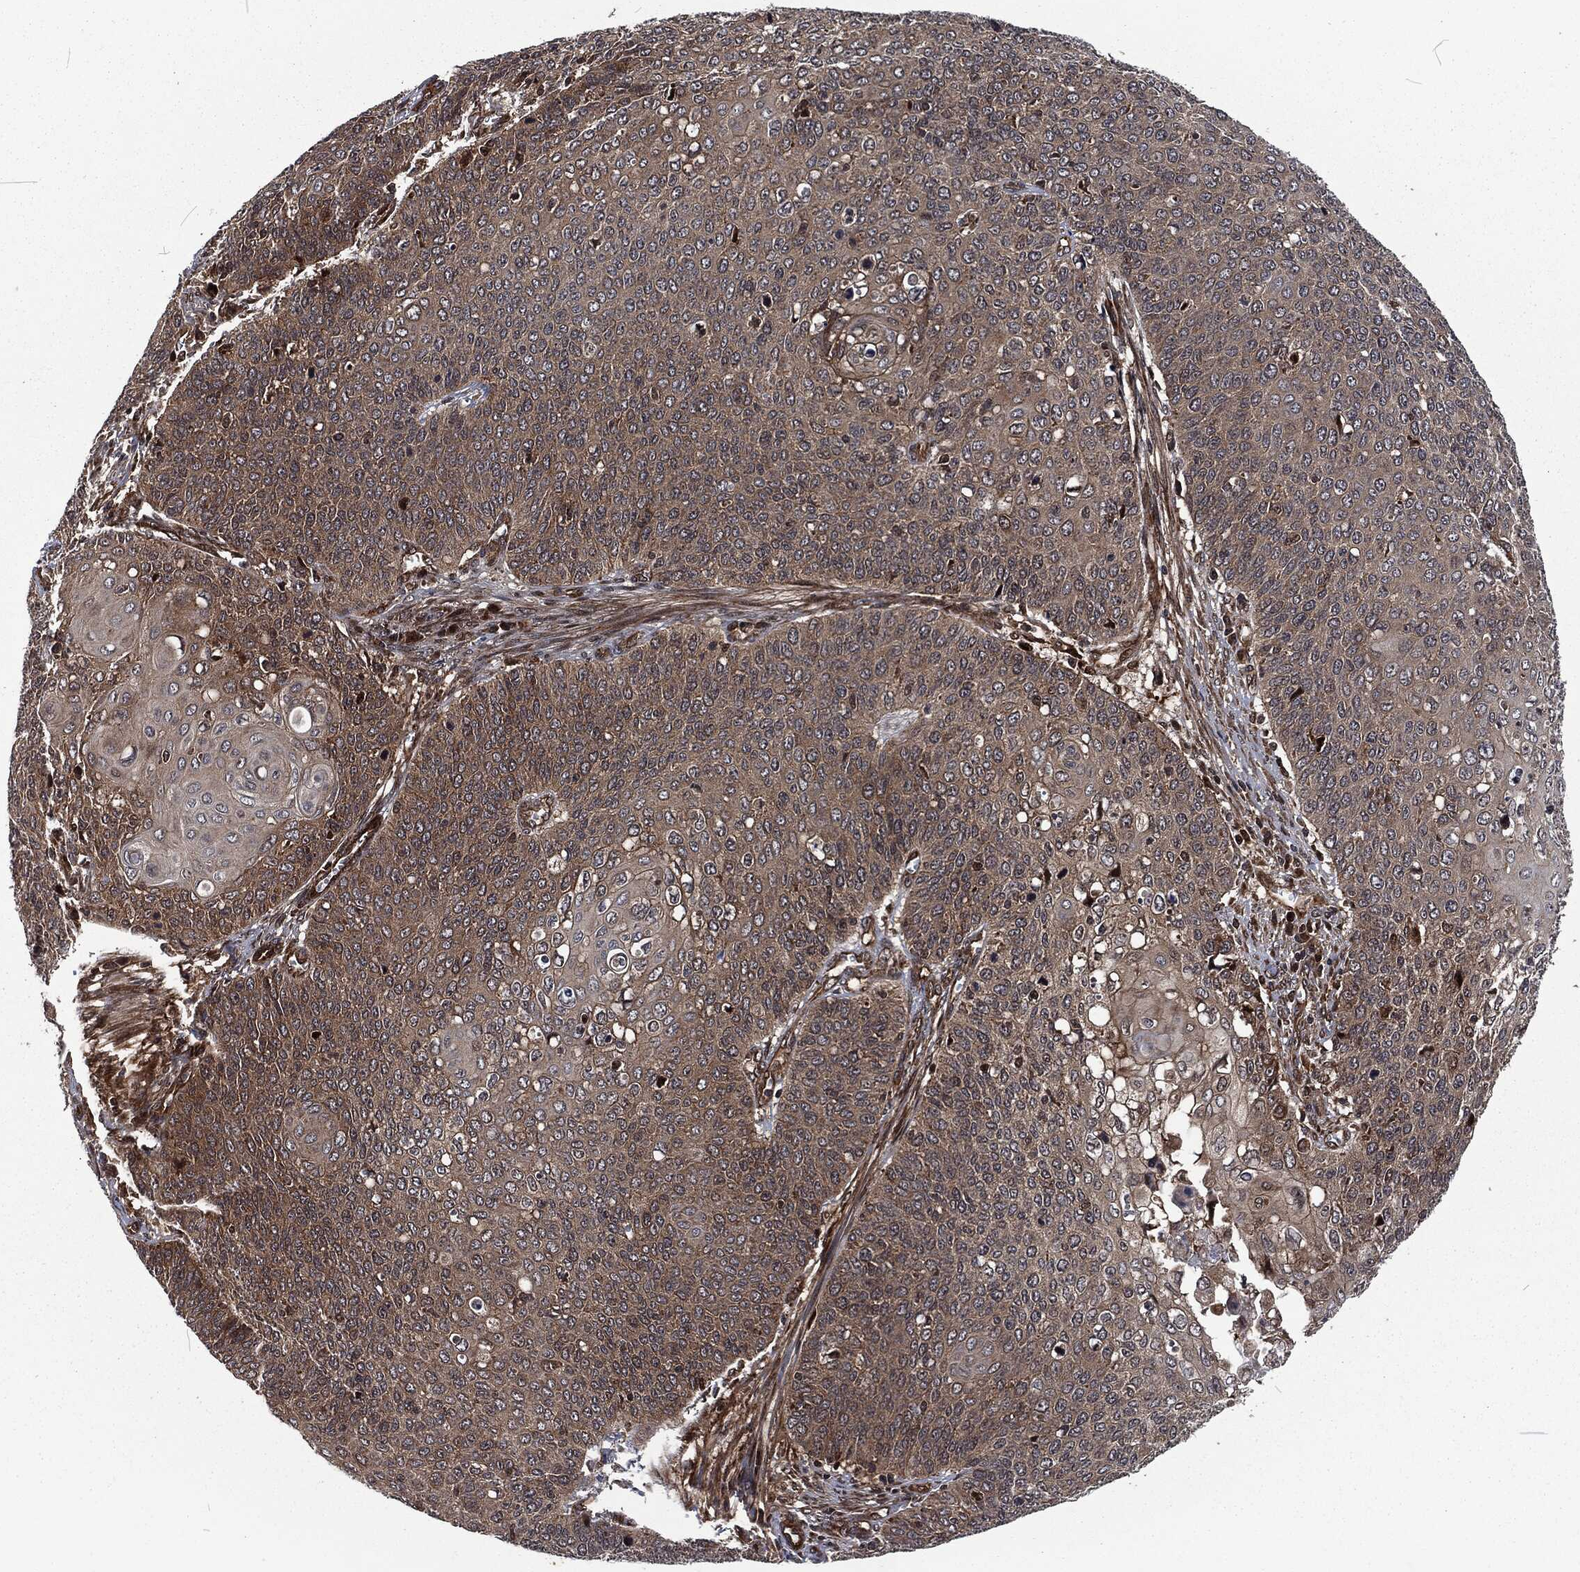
{"staining": {"intensity": "moderate", "quantity": "25%-75%", "location": "cytoplasmic/membranous"}, "tissue": "cervical cancer", "cell_type": "Tumor cells", "image_type": "cancer", "snomed": [{"axis": "morphology", "description": "Squamous cell carcinoma, NOS"}, {"axis": "topography", "description": "Cervix"}], "caption": "There is medium levels of moderate cytoplasmic/membranous positivity in tumor cells of squamous cell carcinoma (cervical), as demonstrated by immunohistochemical staining (brown color).", "gene": "CMPK2", "patient": {"sex": "female", "age": 39}}